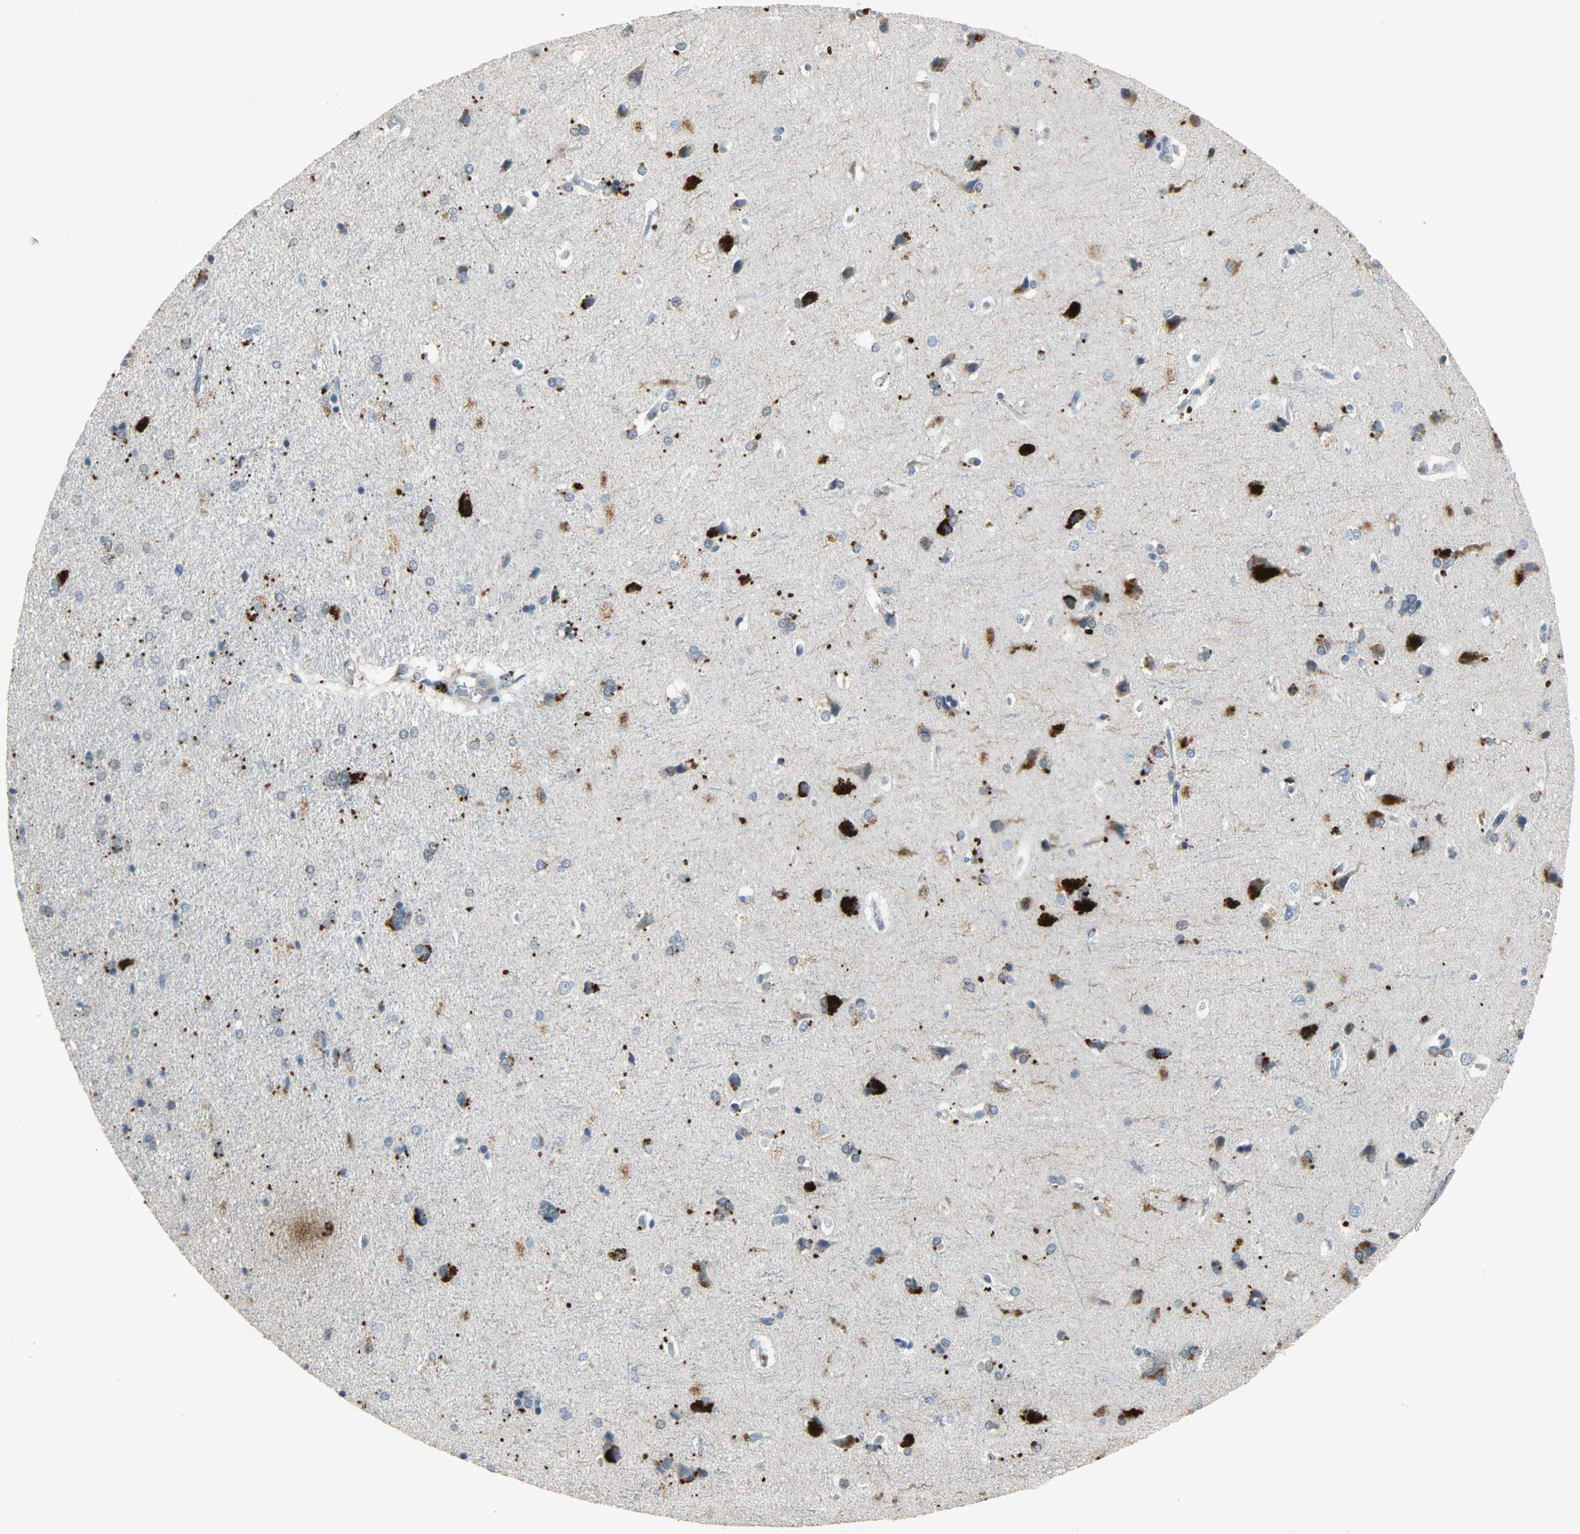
{"staining": {"intensity": "negative", "quantity": "none", "location": "none"}, "tissue": "cerebral cortex", "cell_type": "Endothelial cells", "image_type": "normal", "snomed": [{"axis": "morphology", "description": "Normal tissue, NOS"}, {"axis": "topography", "description": "Cerebral cortex"}], "caption": "This is an IHC photomicrograph of unremarkable human cerebral cortex. There is no staining in endothelial cells.", "gene": "DNAJB6", "patient": {"sex": "male", "age": 62}}